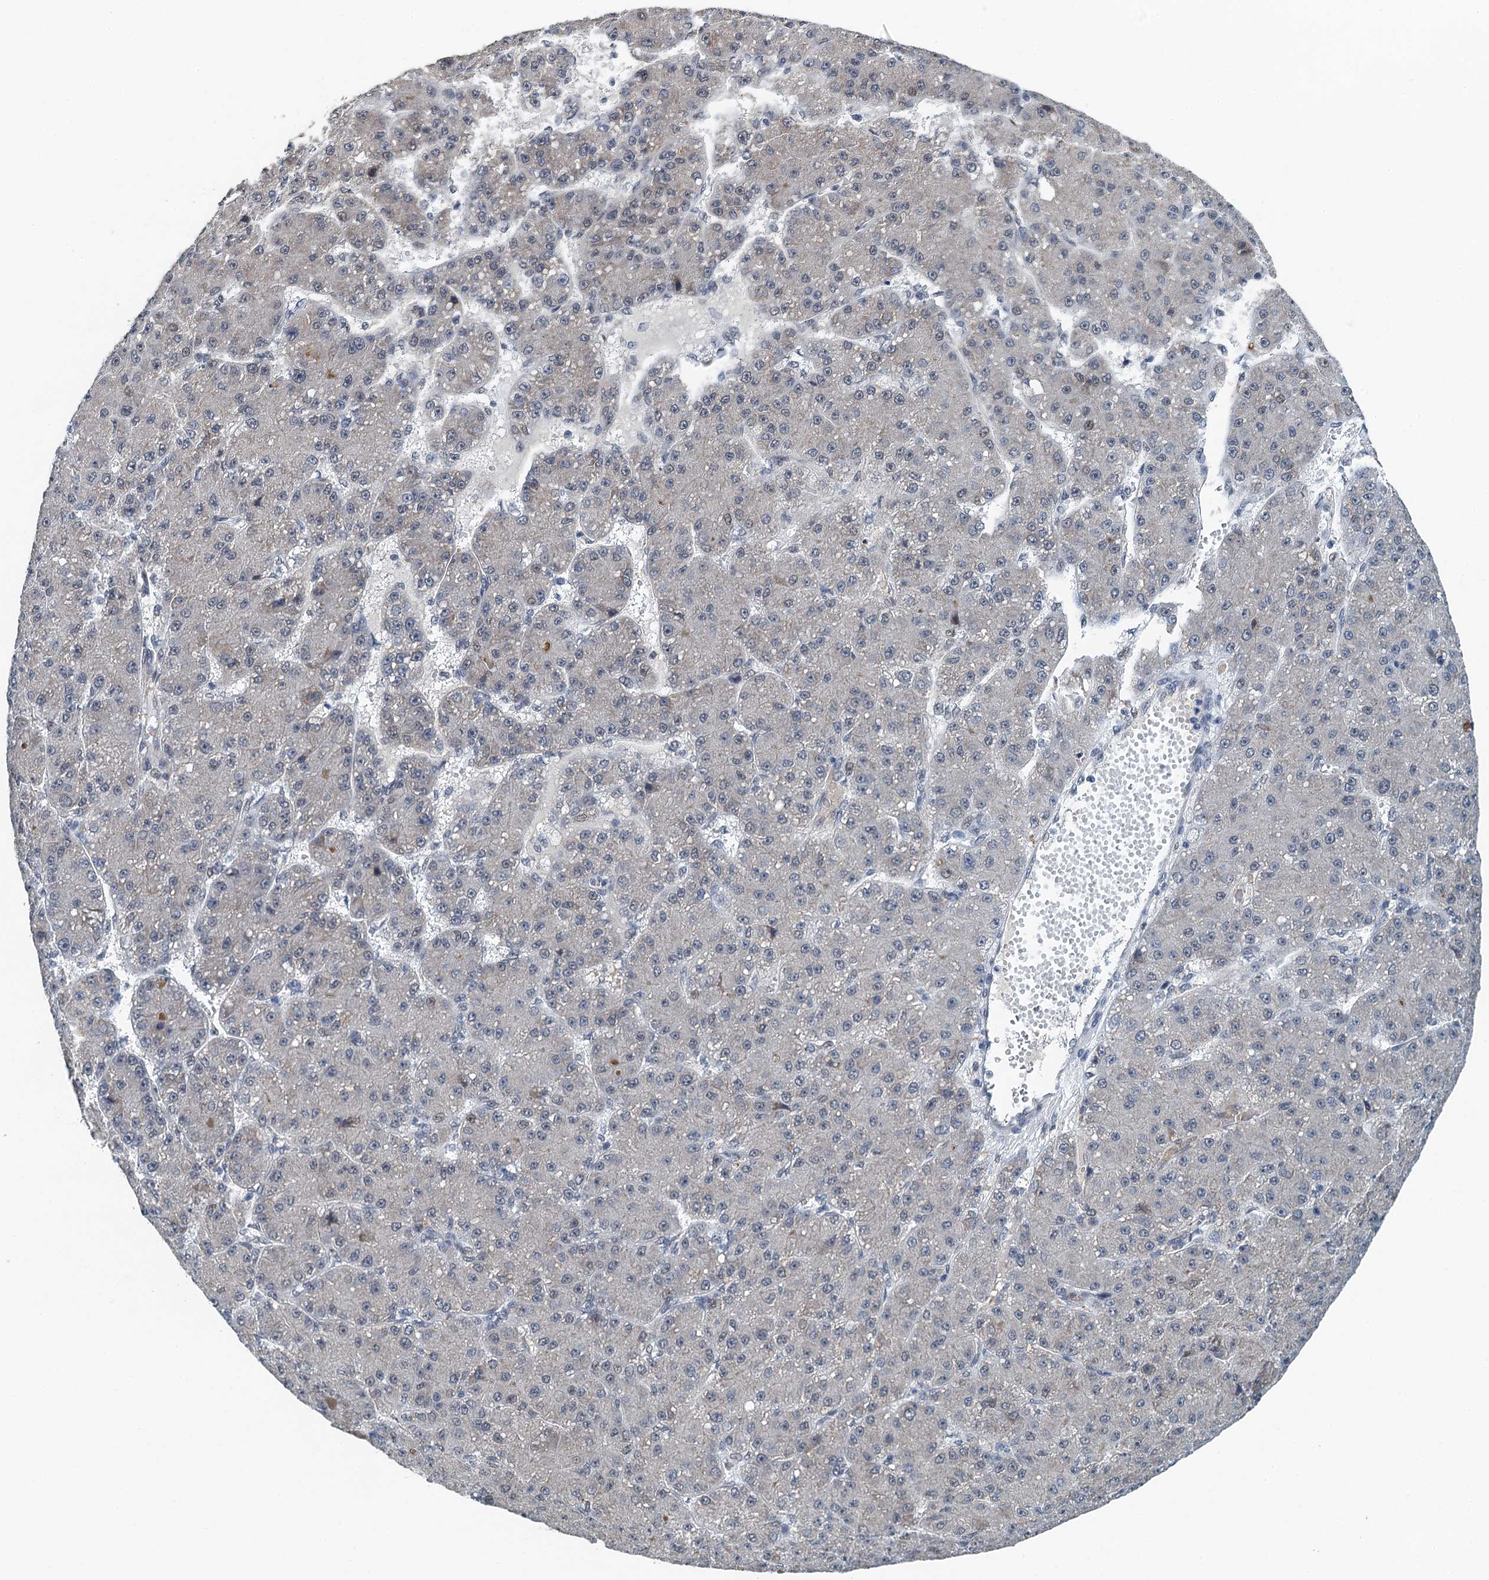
{"staining": {"intensity": "negative", "quantity": "none", "location": "none"}, "tissue": "liver cancer", "cell_type": "Tumor cells", "image_type": "cancer", "snomed": [{"axis": "morphology", "description": "Carcinoma, Hepatocellular, NOS"}, {"axis": "topography", "description": "Liver"}], "caption": "A photomicrograph of liver hepatocellular carcinoma stained for a protein shows no brown staining in tumor cells.", "gene": "MTA3", "patient": {"sex": "male", "age": 67}}